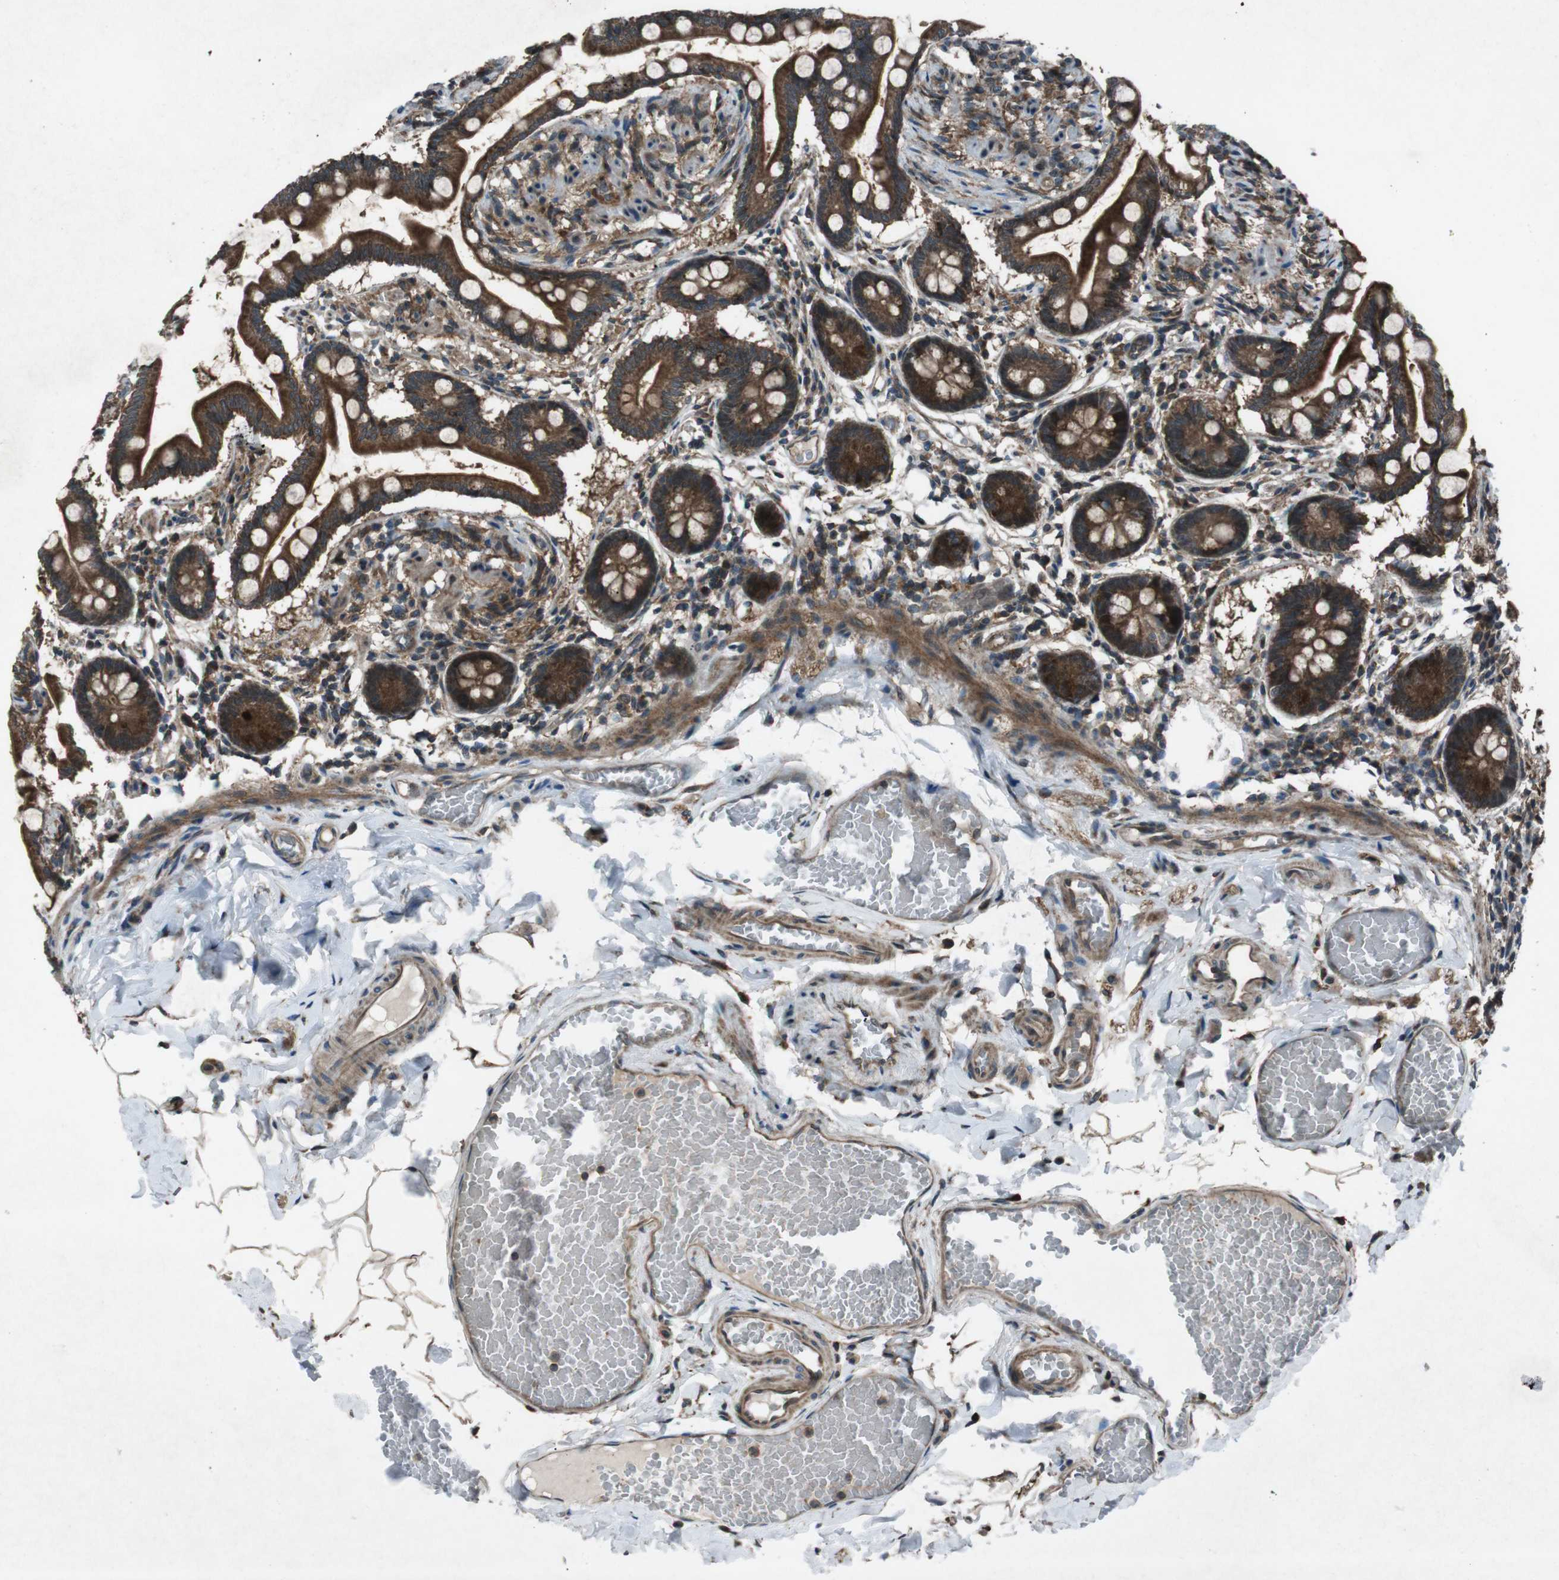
{"staining": {"intensity": "strong", "quantity": ">75%", "location": "cytoplasmic/membranous"}, "tissue": "small intestine", "cell_type": "Glandular cells", "image_type": "normal", "snomed": [{"axis": "morphology", "description": "Normal tissue, NOS"}, {"axis": "topography", "description": "Small intestine"}], "caption": "Strong cytoplasmic/membranous positivity is appreciated in approximately >75% of glandular cells in benign small intestine.", "gene": "SLC27A4", "patient": {"sex": "male", "age": 41}}